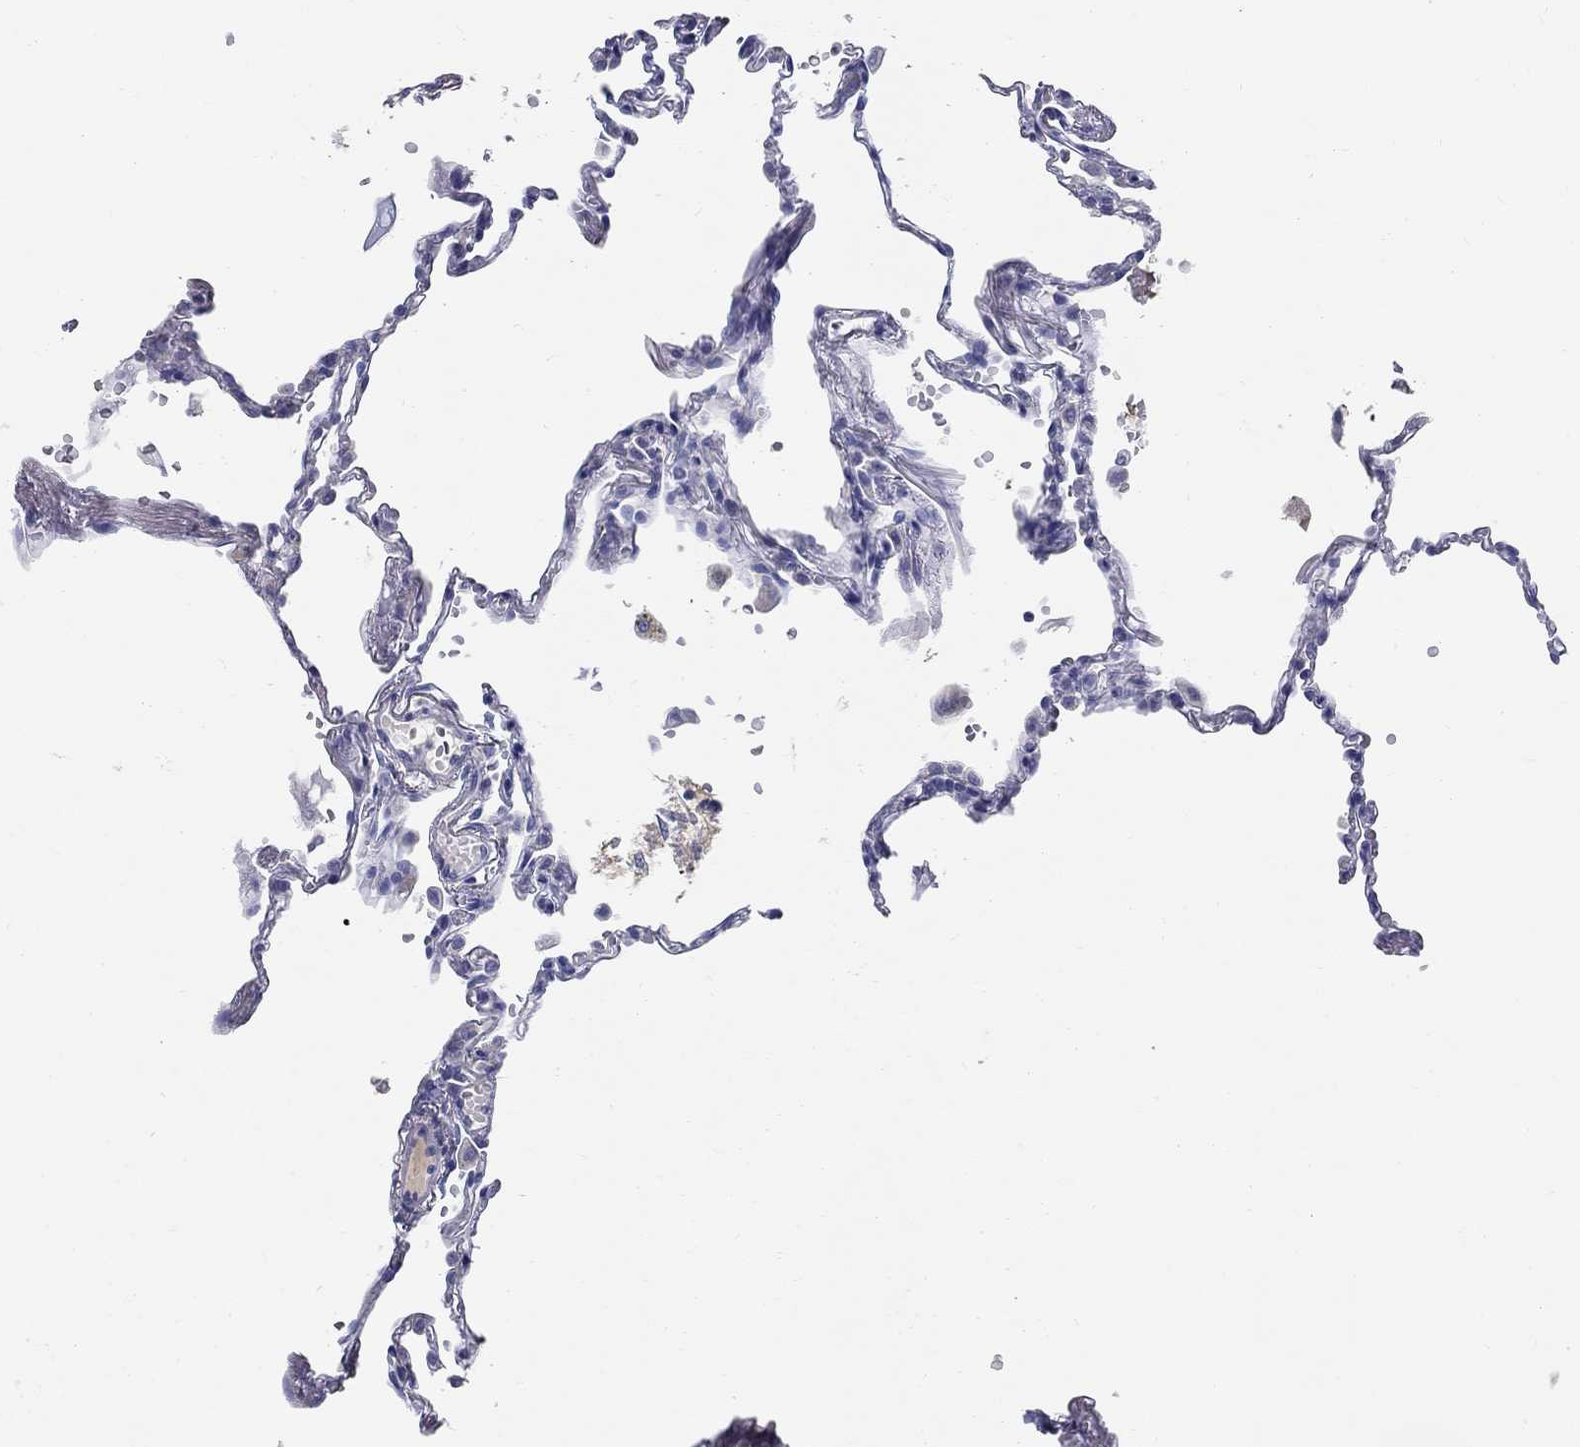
{"staining": {"intensity": "negative", "quantity": "none", "location": "none"}, "tissue": "lung", "cell_type": "Alveolar cells", "image_type": "normal", "snomed": [{"axis": "morphology", "description": "Normal tissue, NOS"}, {"axis": "topography", "description": "Lung"}], "caption": "Alveolar cells are negative for protein expression in unremarkable human lung.", "gene": "PHOX2B", "patient": {"sex": "male", "age": 78}}